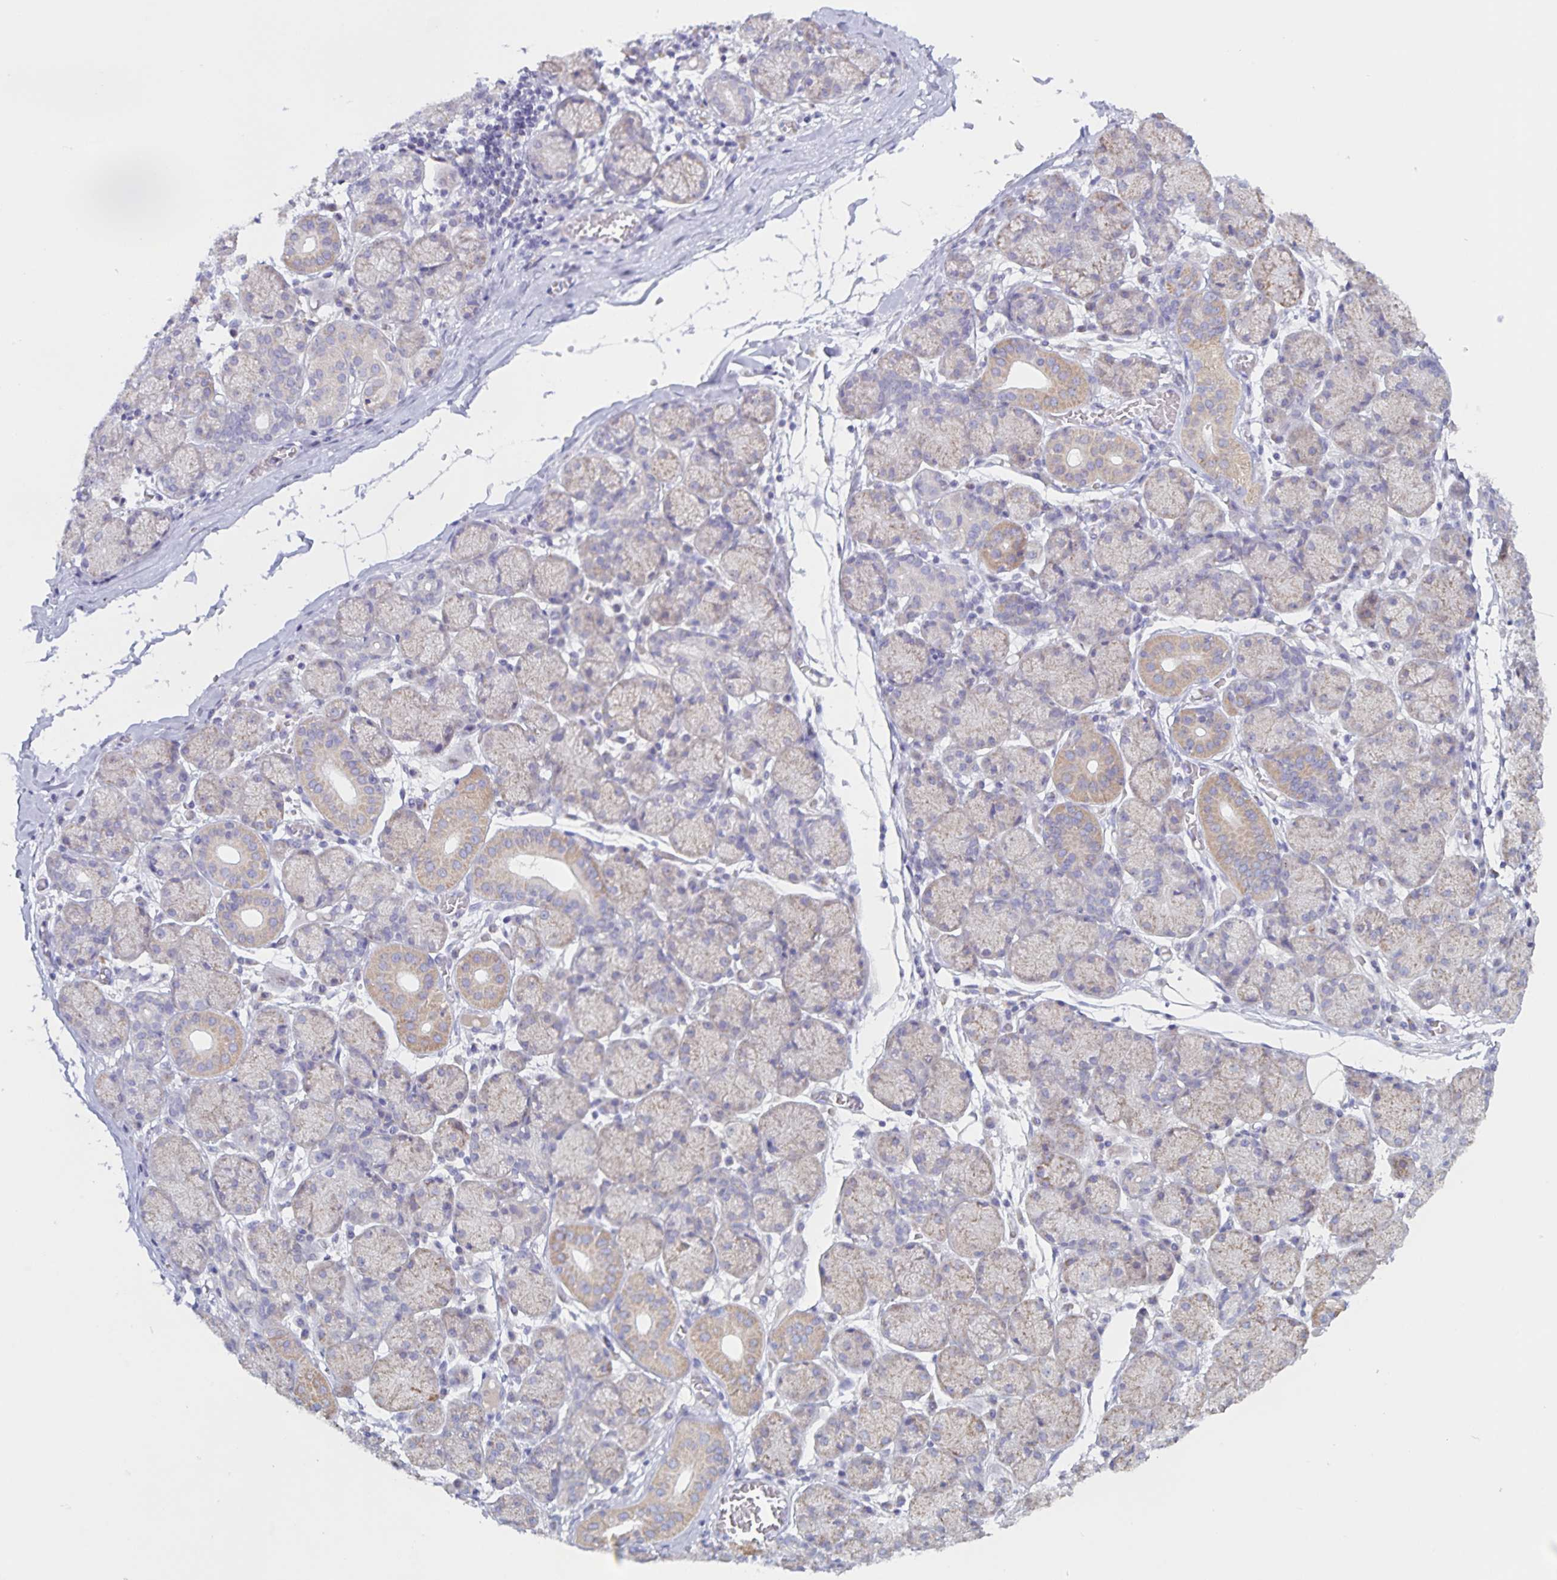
{"staining": {"intensity": "weak", "quantity": "25%-75%", "location": "cytoplasmic/membranous"}, "tissue": "salivary gland", "cell_type": "Glandular cells", "image_type": "normal", "snomed": [{"axis": "morphology", "description": "Normal tissue, NOS"}, {"axis": "topography", "description": "Salivary gland"}], "caption": "The immunohistochemical stain highlights weak cytoplasmic/membranous staining in glandular cells of unremarkable salivary gland.", "gene": "CENPH", "patient": {"sex": "female", "age": 24}}